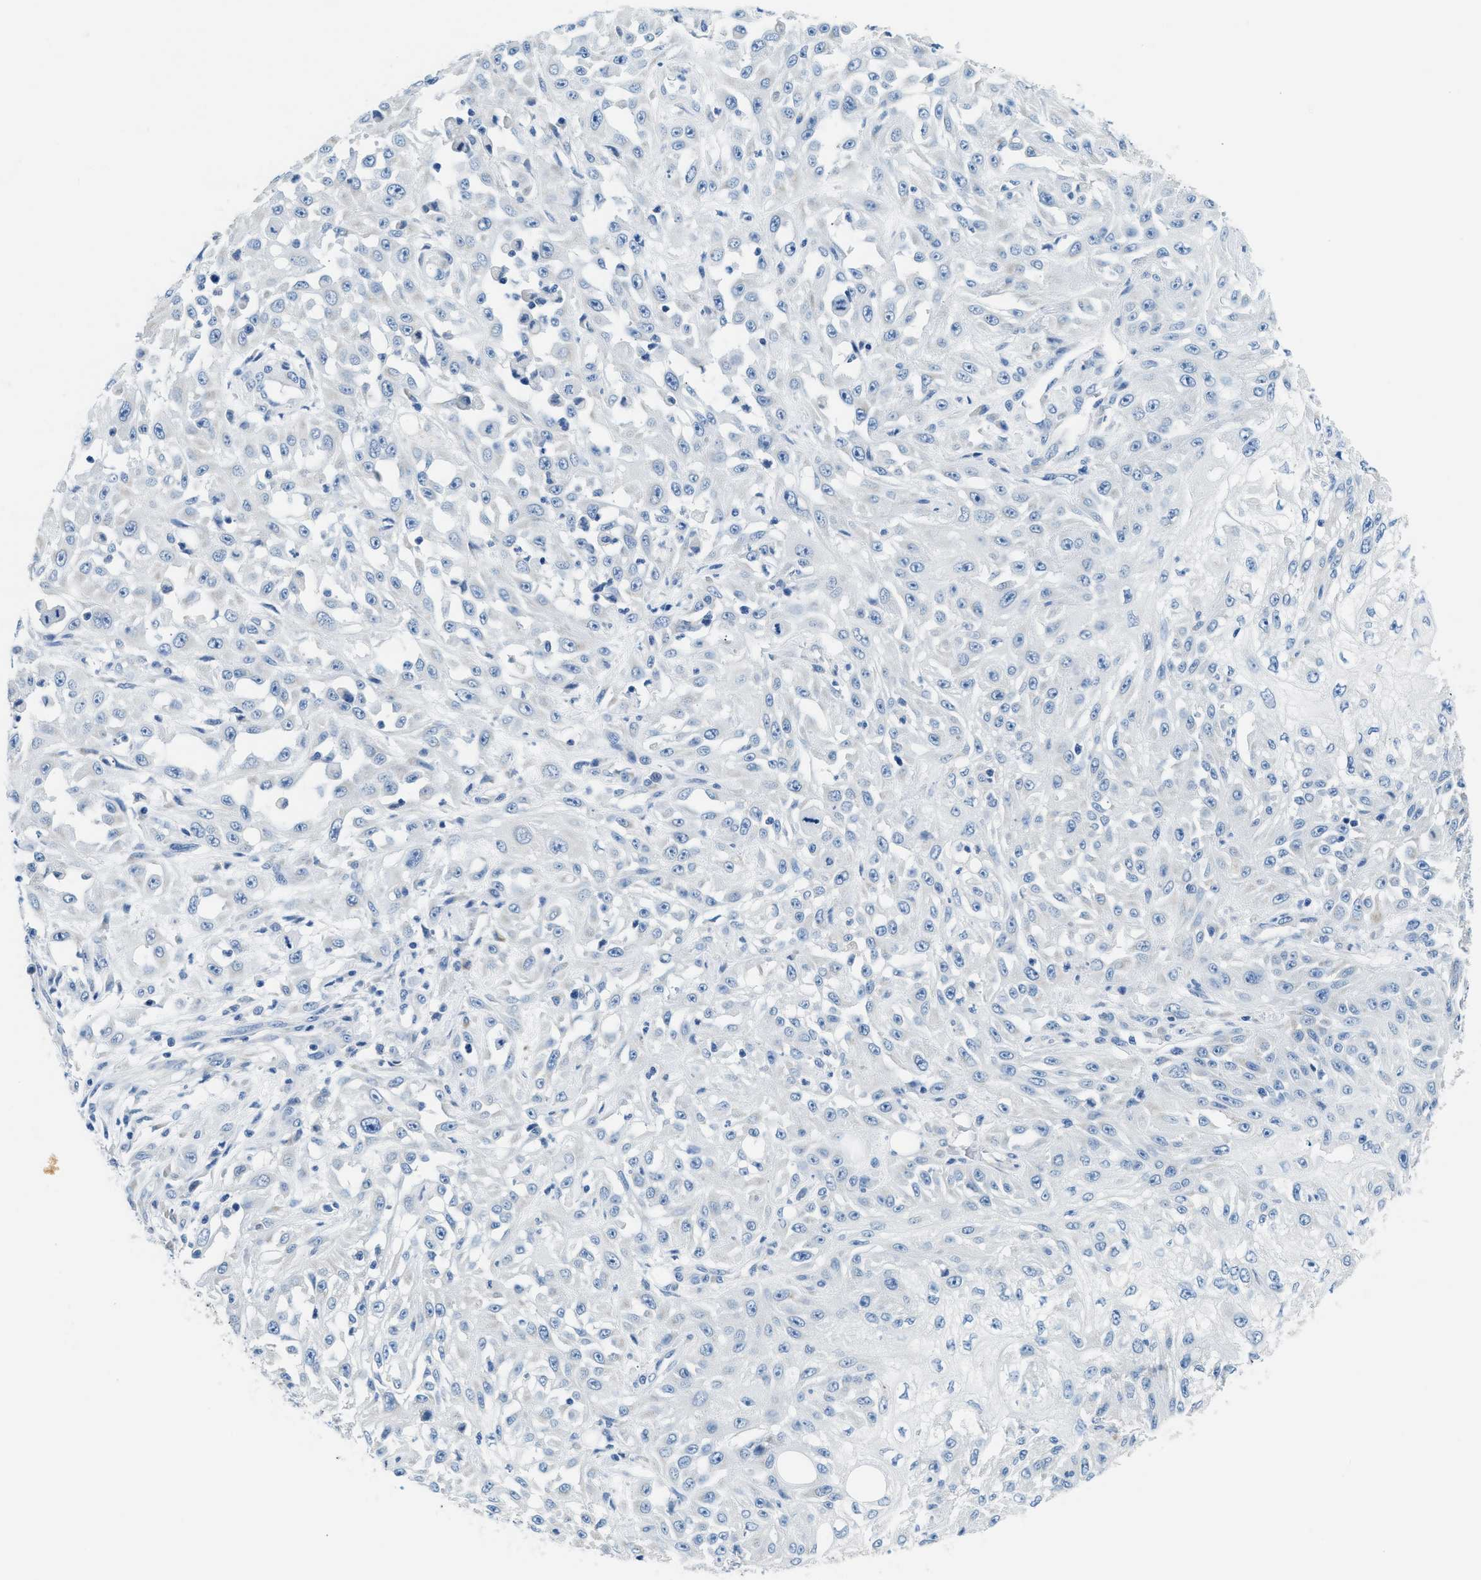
{"staining": {"intensity": "negative", "quantity": "none", "location": "none"}, "tissue": "skin cancer", "cell_type": "Tumor cells", "image_type": "cancer", "snomed": [{"axis": "morphology", "description": "Squamous cell carcinoma, NOS"}, {"axis": "morphology", "description": "Squamous cell carcinoma, metastatic, NOS"}, {"axis": "topography", "description": "Skin"}, {"axis": "topography", "description": "Lymph node"}], "caption": "There is no significant expression in tumor cells of skin squamous cell carcinoma.", "gene": "CLDN18", "patient": {"sex": "male", "age": 75}}